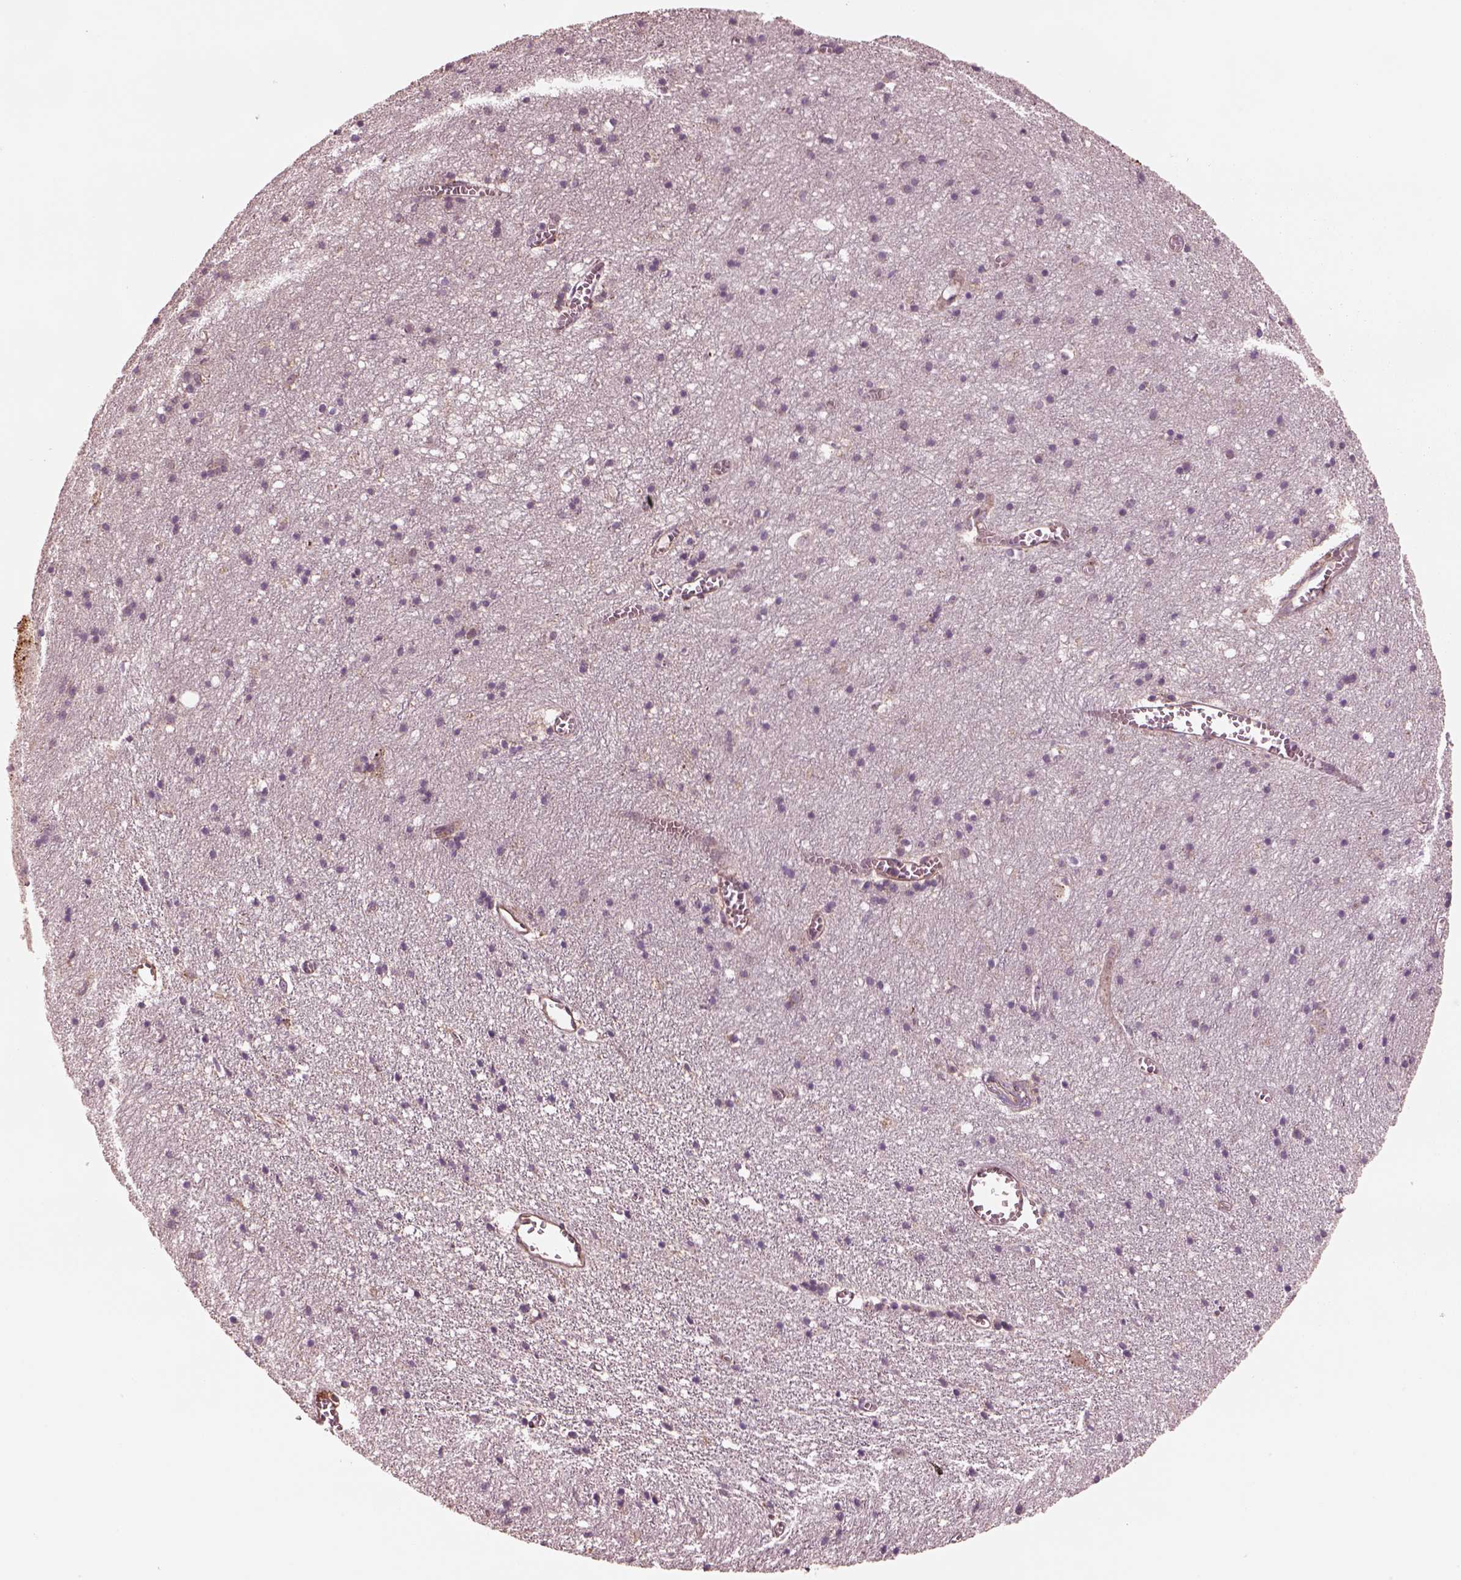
{"staining": {"intensity": "weak", "quantity": ">75%", "location": "cytoplasmic/membranous"}, "tissue": "cerebral cortex", "cell_type": "Endothelial cells", "image_type": "normal", "snomed": [{"axis": "morphology", "description": "Normal tissue, NOS"}, {"axis": "topography", "description": "Cerebral cortex"}], "caption": "Immunohistochemical staining of unremarkable human cerebral cortex displays >75% levels of weak cytoplasmic/membranous protein positivity in about >75% of endothelial cells. The staining was performed using DAB, with brown indicating positive protein expression. Nuclei are stained blue with hematoxylin.", "gene": "ASCC2", "patient": {"sex": "male", "age": 70}}